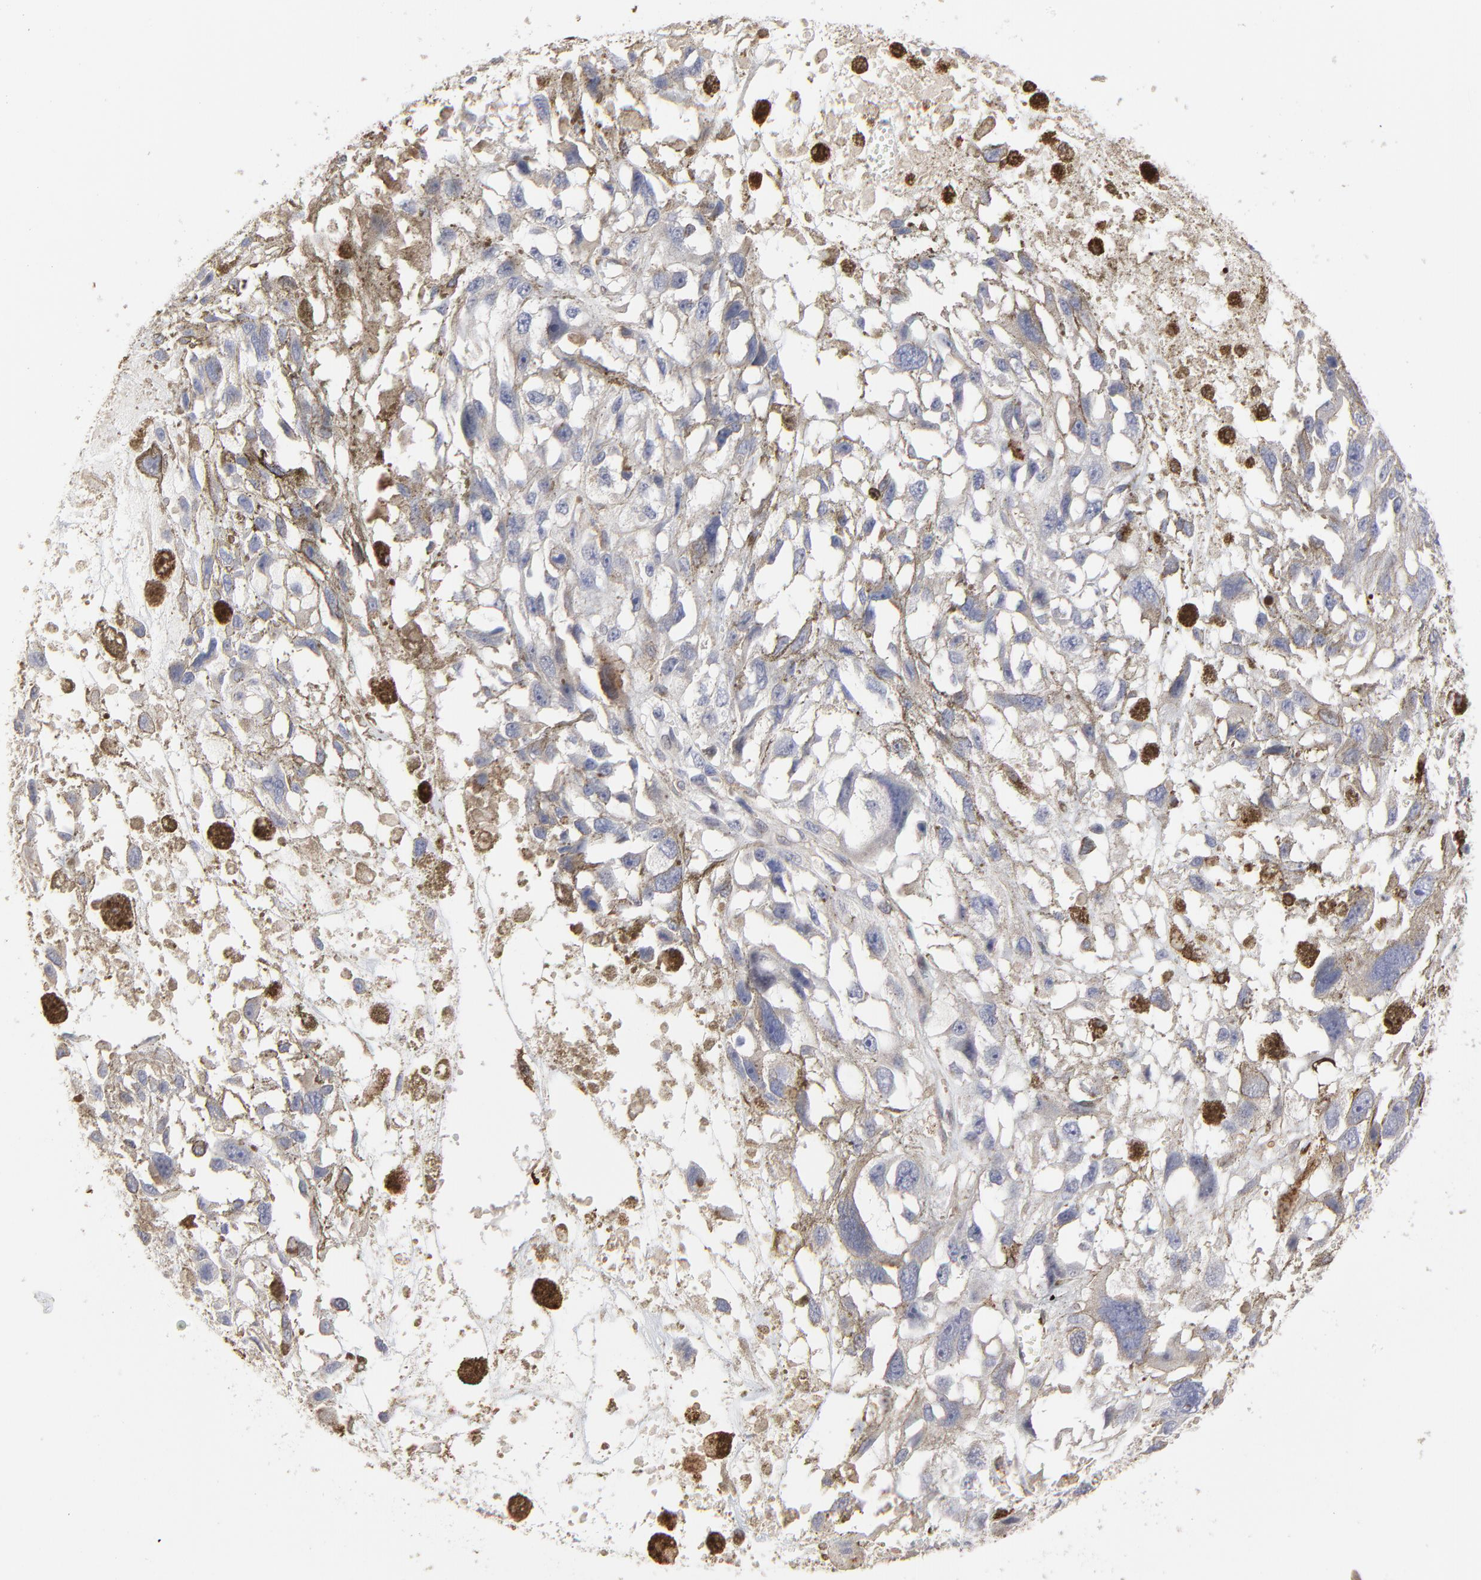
{"staining": {"intensity": "negative", "quantity": "none", "location": "none"}, "tissue": "melanoma", "cell_type": "Tumor cells", "image_type": "cancer", "snomed": [{"axis": "morphology", "description": "Malignant melanoma, Metastatic site"}, {"axis": "topography", "description": "Lymph node"}], "caption": "Malignant melanoma (metastatic site) stained for a protein using immunohistochemistry displays no staining tumor cells.", "gene": "SLC6A14", "patient": {"sex": "male", "age": 59}}